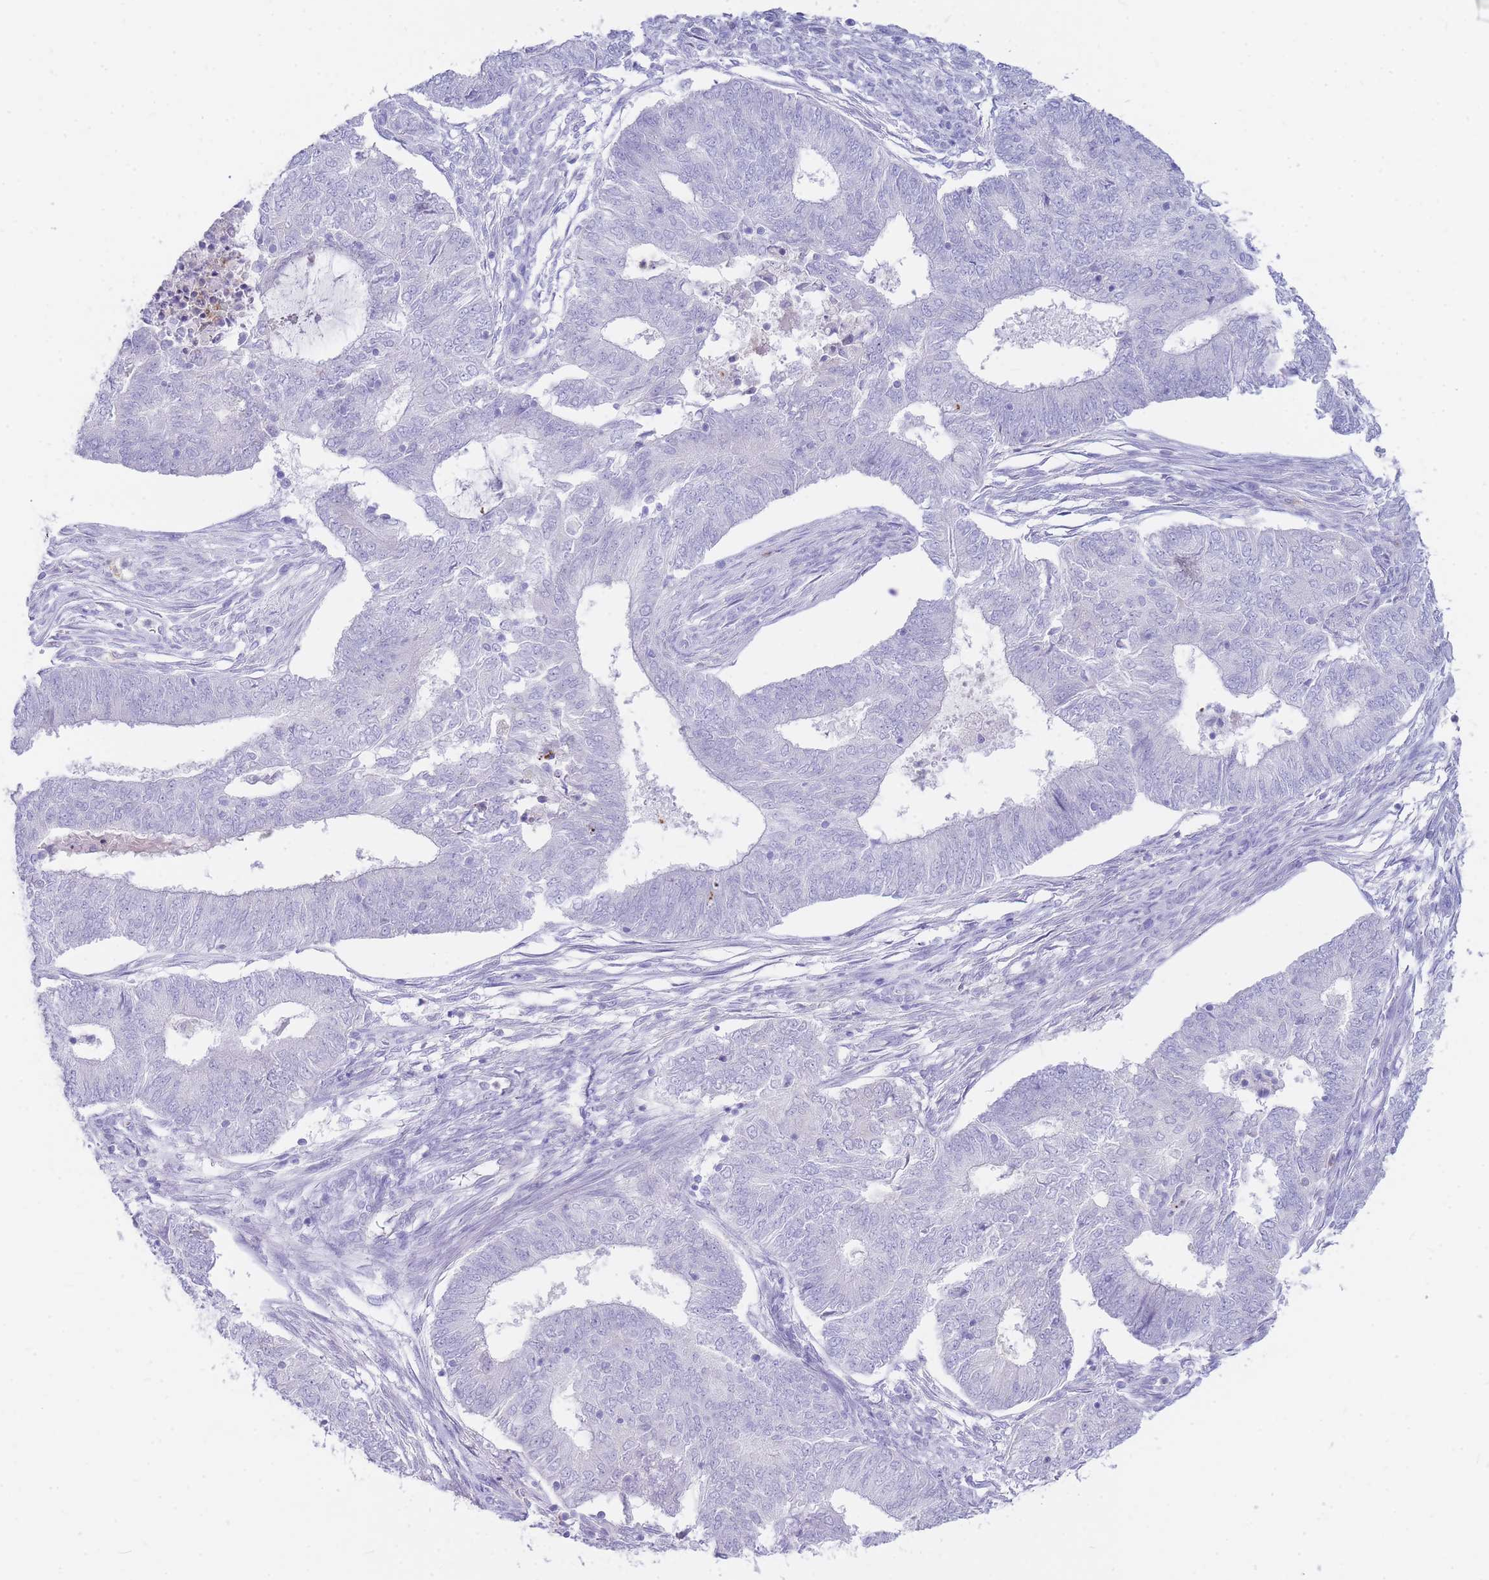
{"staining": {"intensity": "negative", "quantity": "none", "location": "none"}, "tissue": "endometrial cancer", "cell_type": "Tumor cells", "image_type": "cancer", "snomed": [{"axis": "morphology", "description": "Adenocarcinoma, NOS"}, {"axis": "topography", "description": "Endometrium"}], "caption": "DAB immunohistochemical staining of human adenocarcinoma (endometrial) exhibits no significant staining in tumor cells.", "gene": "NKX1-2", "patient": {"sex": "female", "age": 62}}